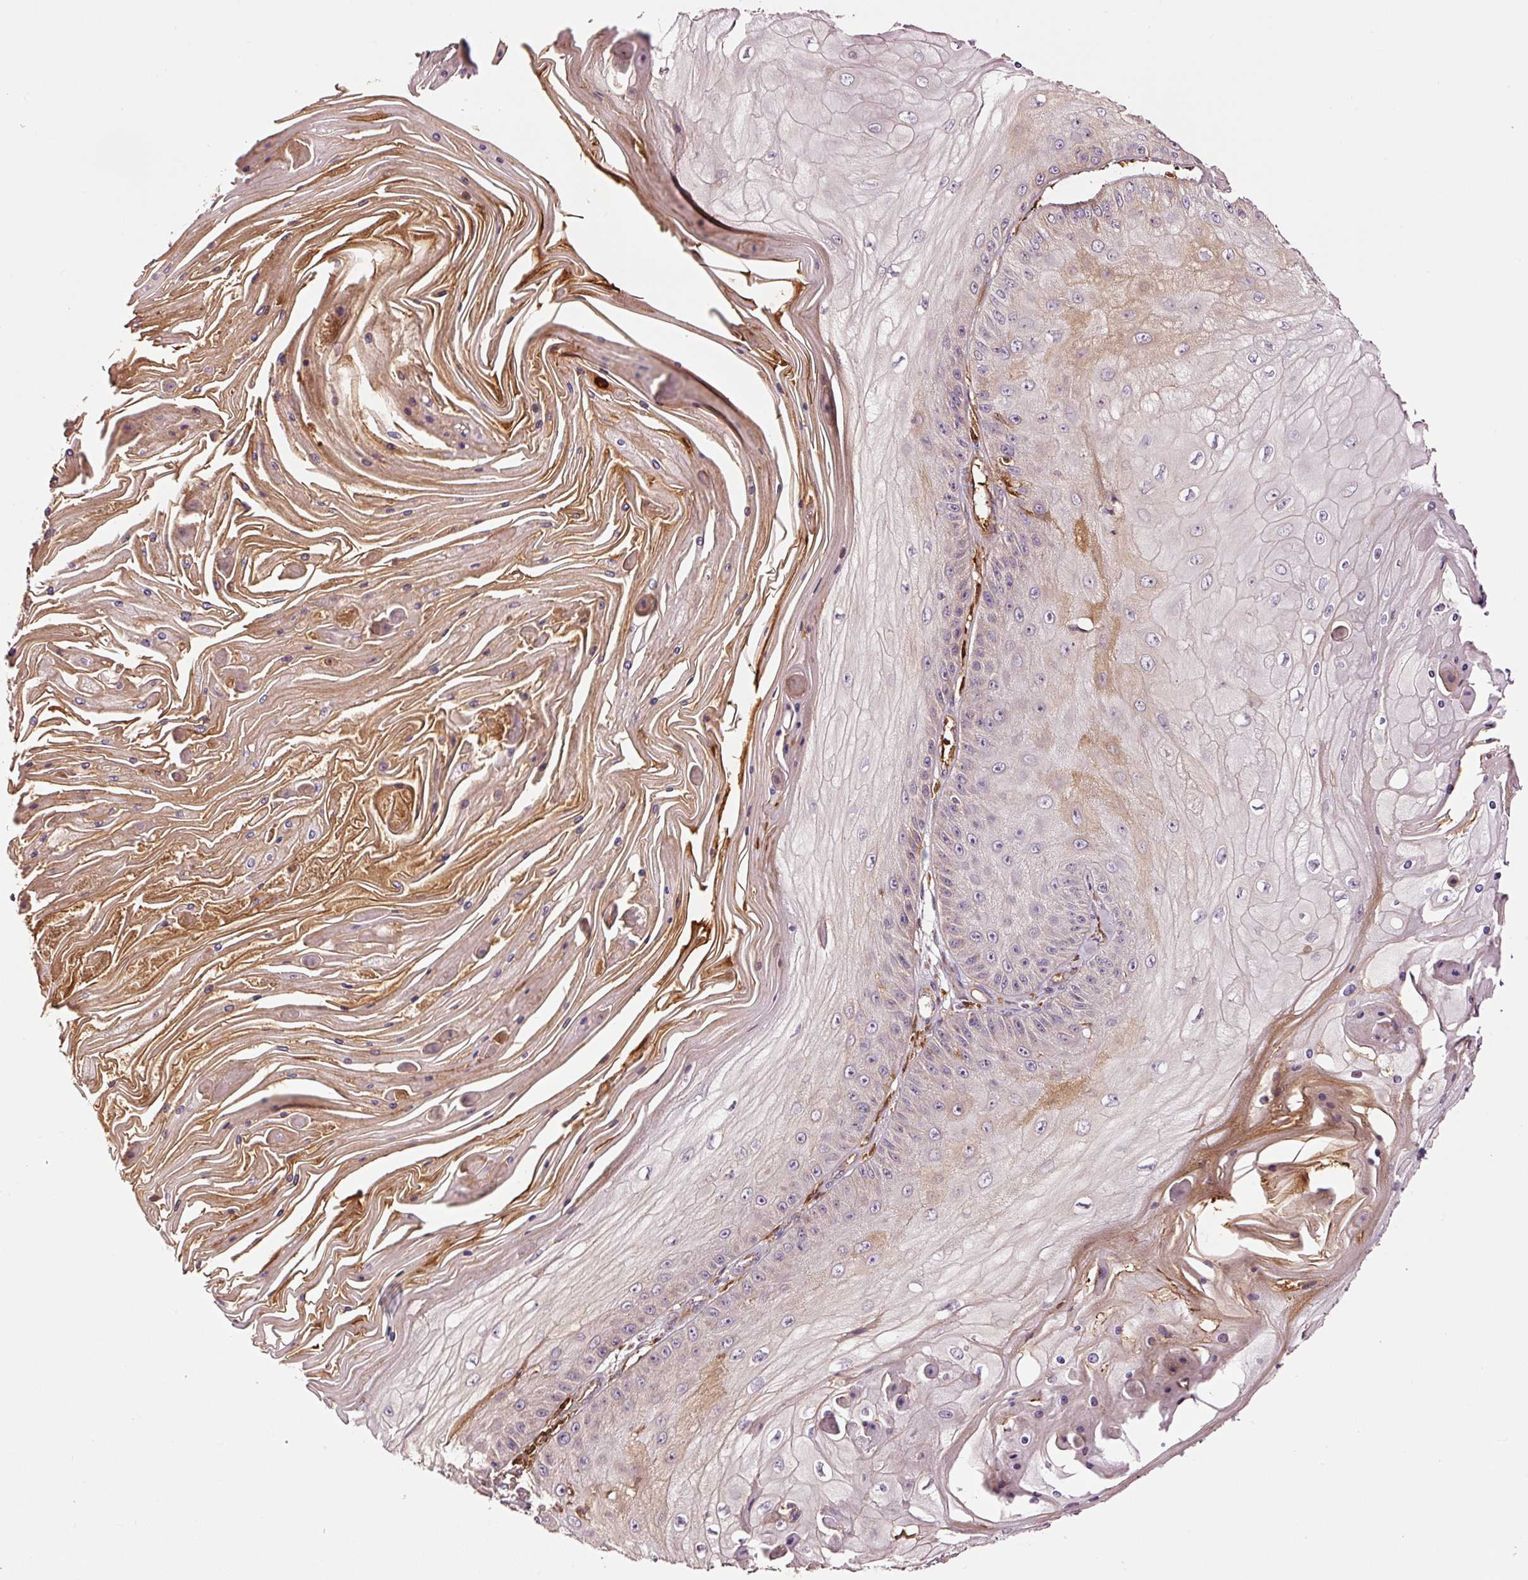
{"staining": {"intensity": "moderate", "quantity": "<25%", "location": "cytoplasmic/membranous"}, "tissue": "skin cancer", "cell_type": "Tumor cells", "image_type": "cancer", "snomed": [{"axis": "morphology", "description": "Squamous cell carcinoma, NOS"}, {"axis": "topography", "description": "Skin"}], "caption": "Human skin cancer (squamous cell carcinoma) stained with a protein marker displays moderate staining in tumor cells.", "gene": "PGLYRP2", "patient": {"sex": "male", "age": 70}}